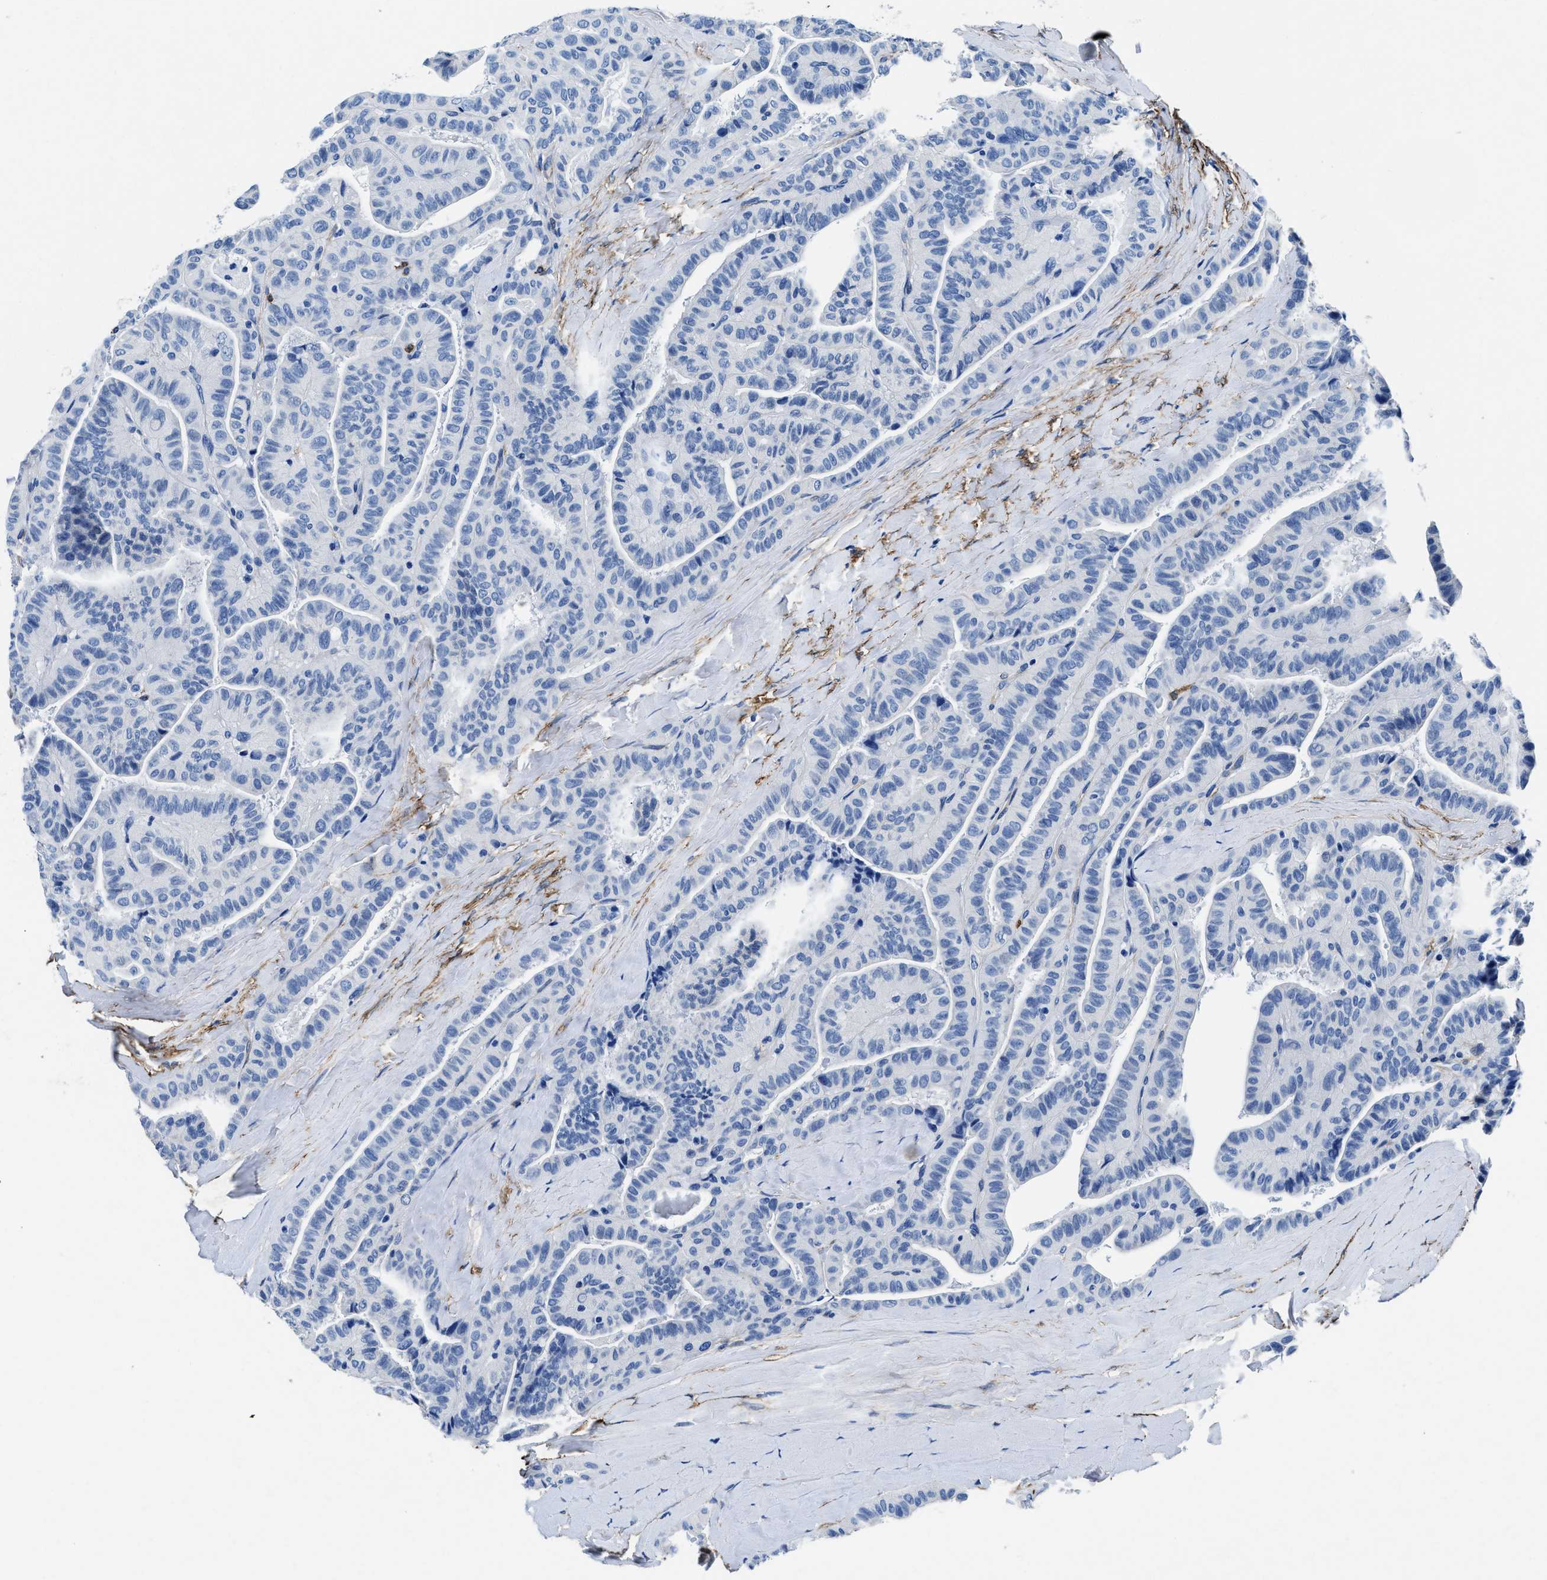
{"staining": {"intensity": "negative", "quantity": "none", "location": "none"}, "tissue": "thyroid cancer", "cell_type": "Tumor cells", "image_type": "cancer", "snomed": [{"axis": "morphology", "description": "Papillary adenocarcinoma, NOS"}, {"axis": "topography", "description": "Thyroid gland"}], "caption": "This is a image of IHC staining of thyroid cancer, which shows no expression in tumor cells.", "gene": "TEX261", "patient": {"sex": "male", "age": 77}}